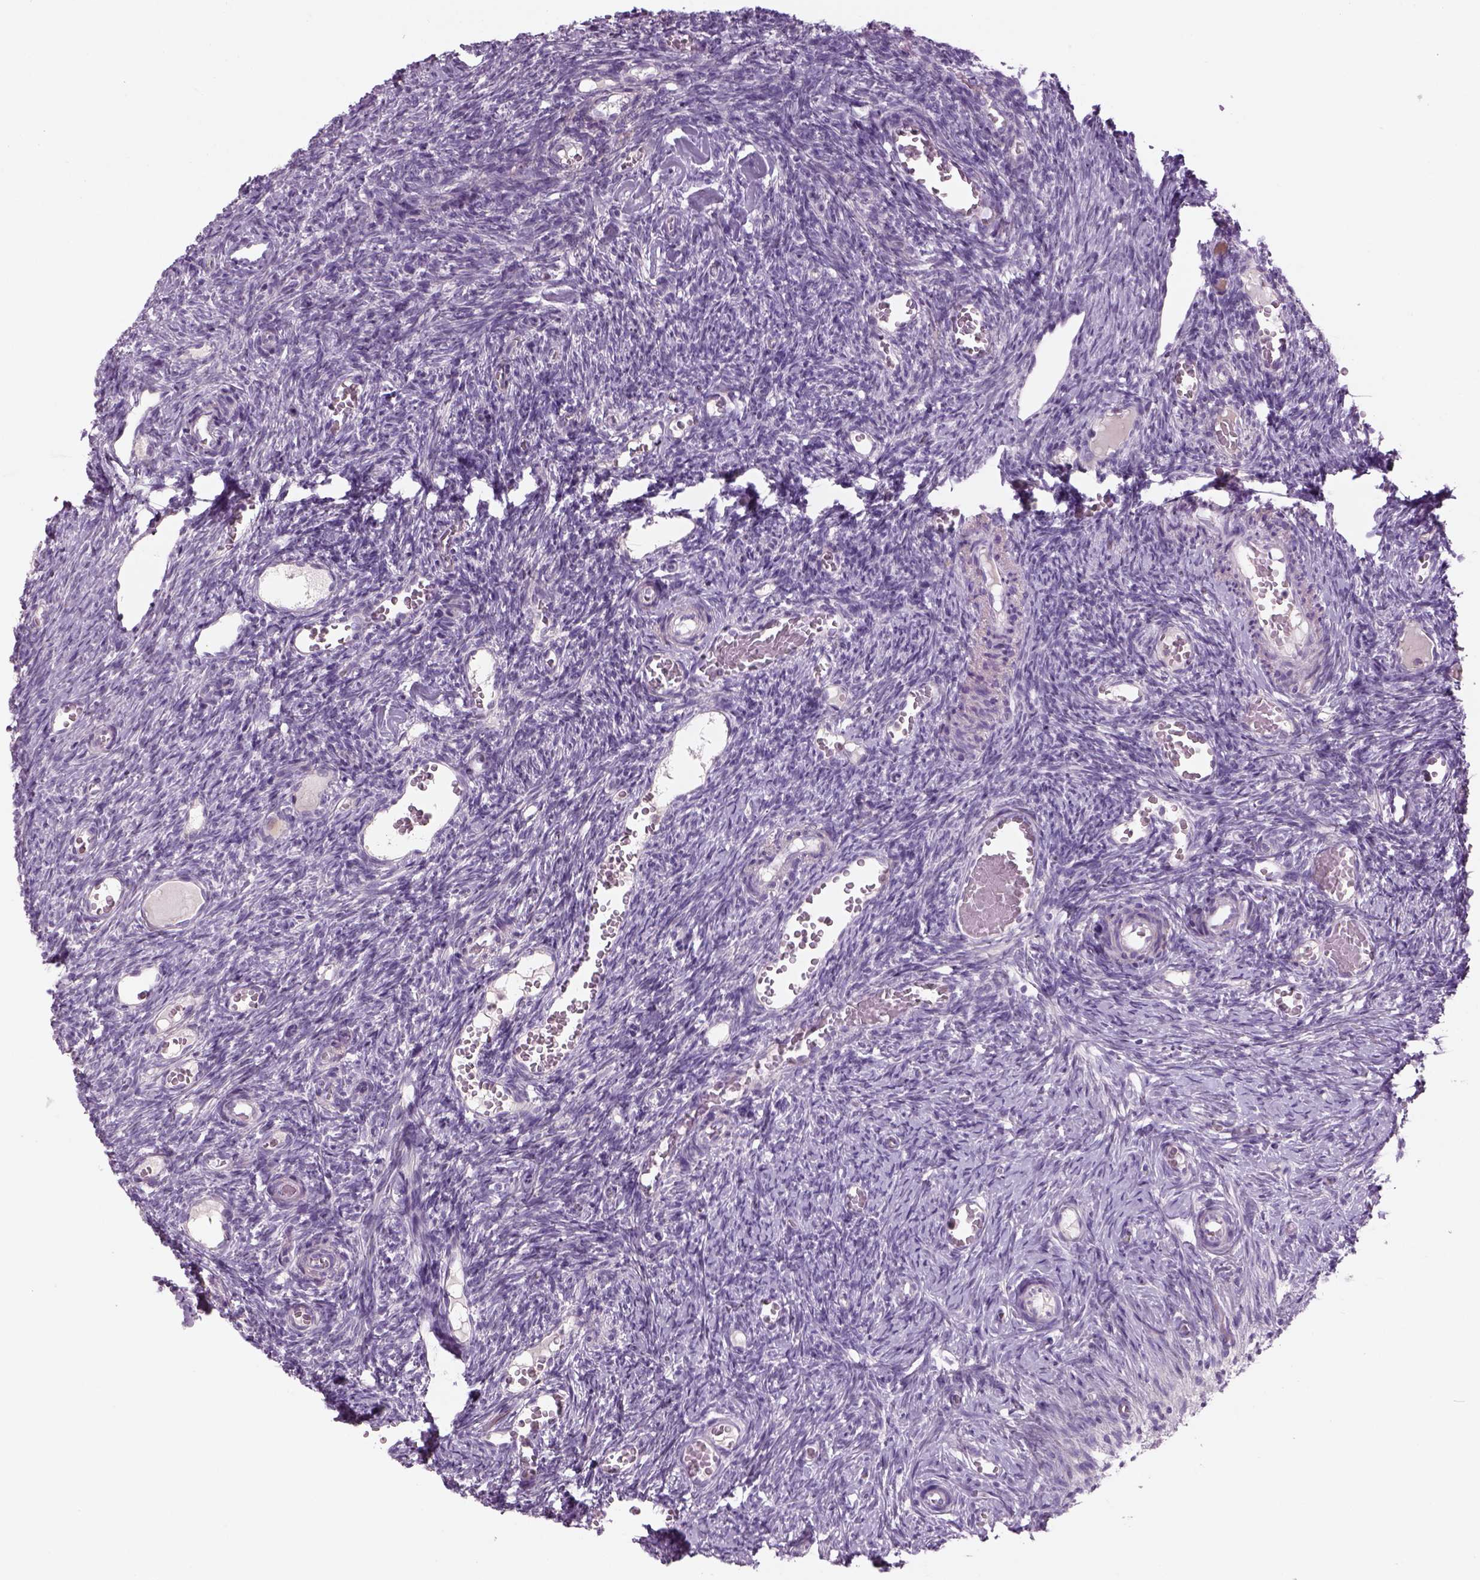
{"staining": {"intensity": "negative", "quantity": "none", "location": "none"}, "tissue": "ovary", "cell_type": "Ovarian stroma cells", "image_type": "normal", "snomed": [{"axis": "morphology", "description": "Normal tissue, NOS"}, {"axis": "topography", "description": "Ovary"}], "caption": "This is an immunohistochemistry micrograph of normal human ovary. There is no positivity in ovarian stroma cells.", "gene": "MDH1B", "patient": {"sex": "female", "age": 39}}